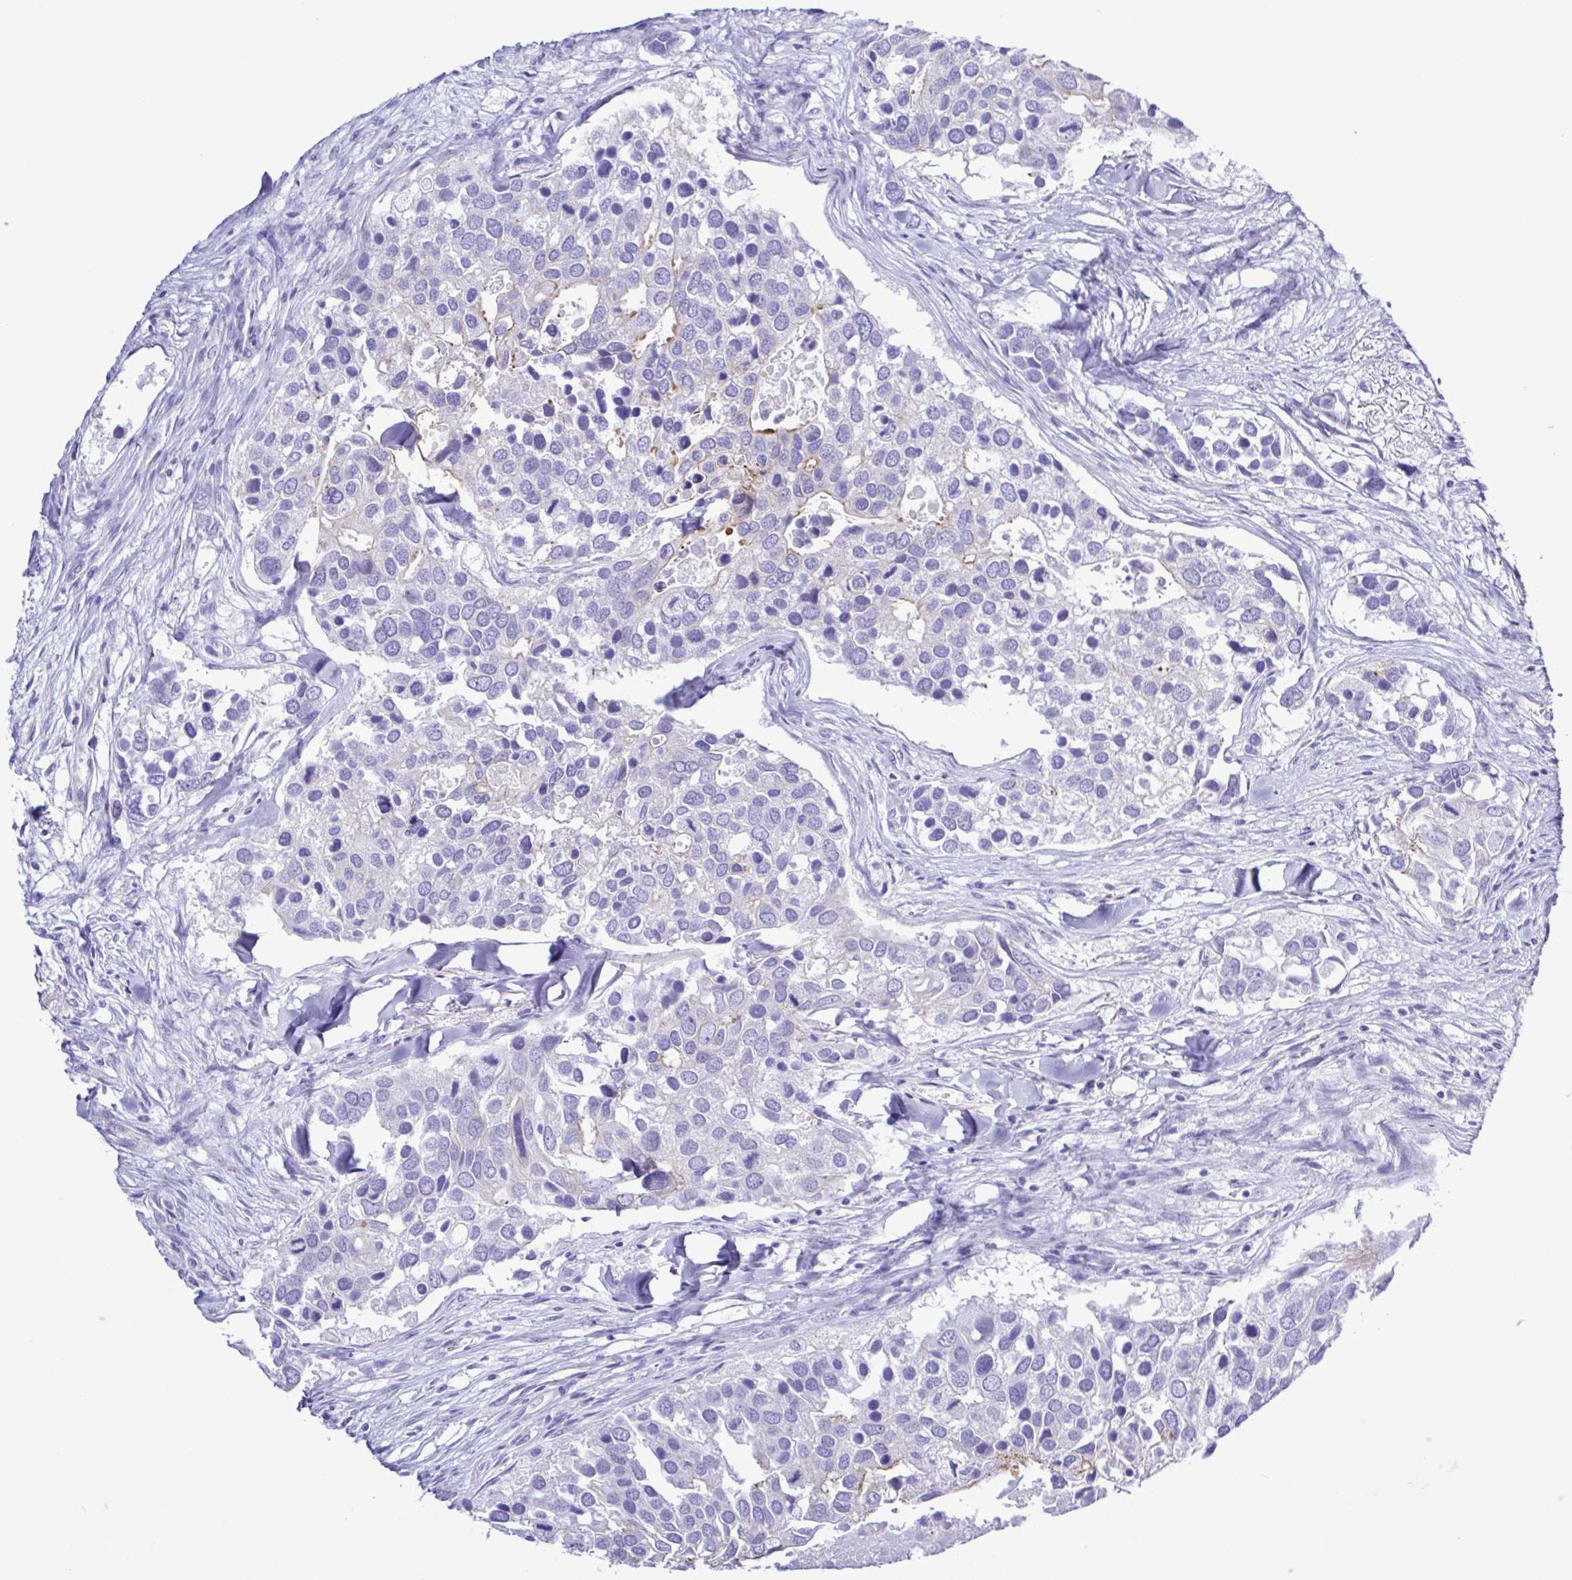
{"staining": {"intensity": "negative", "quantity": "none", "location": "none"}, "tissue": "breast cancer", "cell_type": "Tumor cells", "image_type": "cancer", "snomed": [{"axis": "morphology", "description": "Duct carcinoma"}, {"axis": "topography", "description": "Breast"}], "caption": "Breast cancer (infiltrating ductal carcinoma) stained for a protein using immunohistochemistry (IHC) shows no staining tumor cells.", "gene": "CYP11A1", "patient": {"sex": "female", "age": 83}}